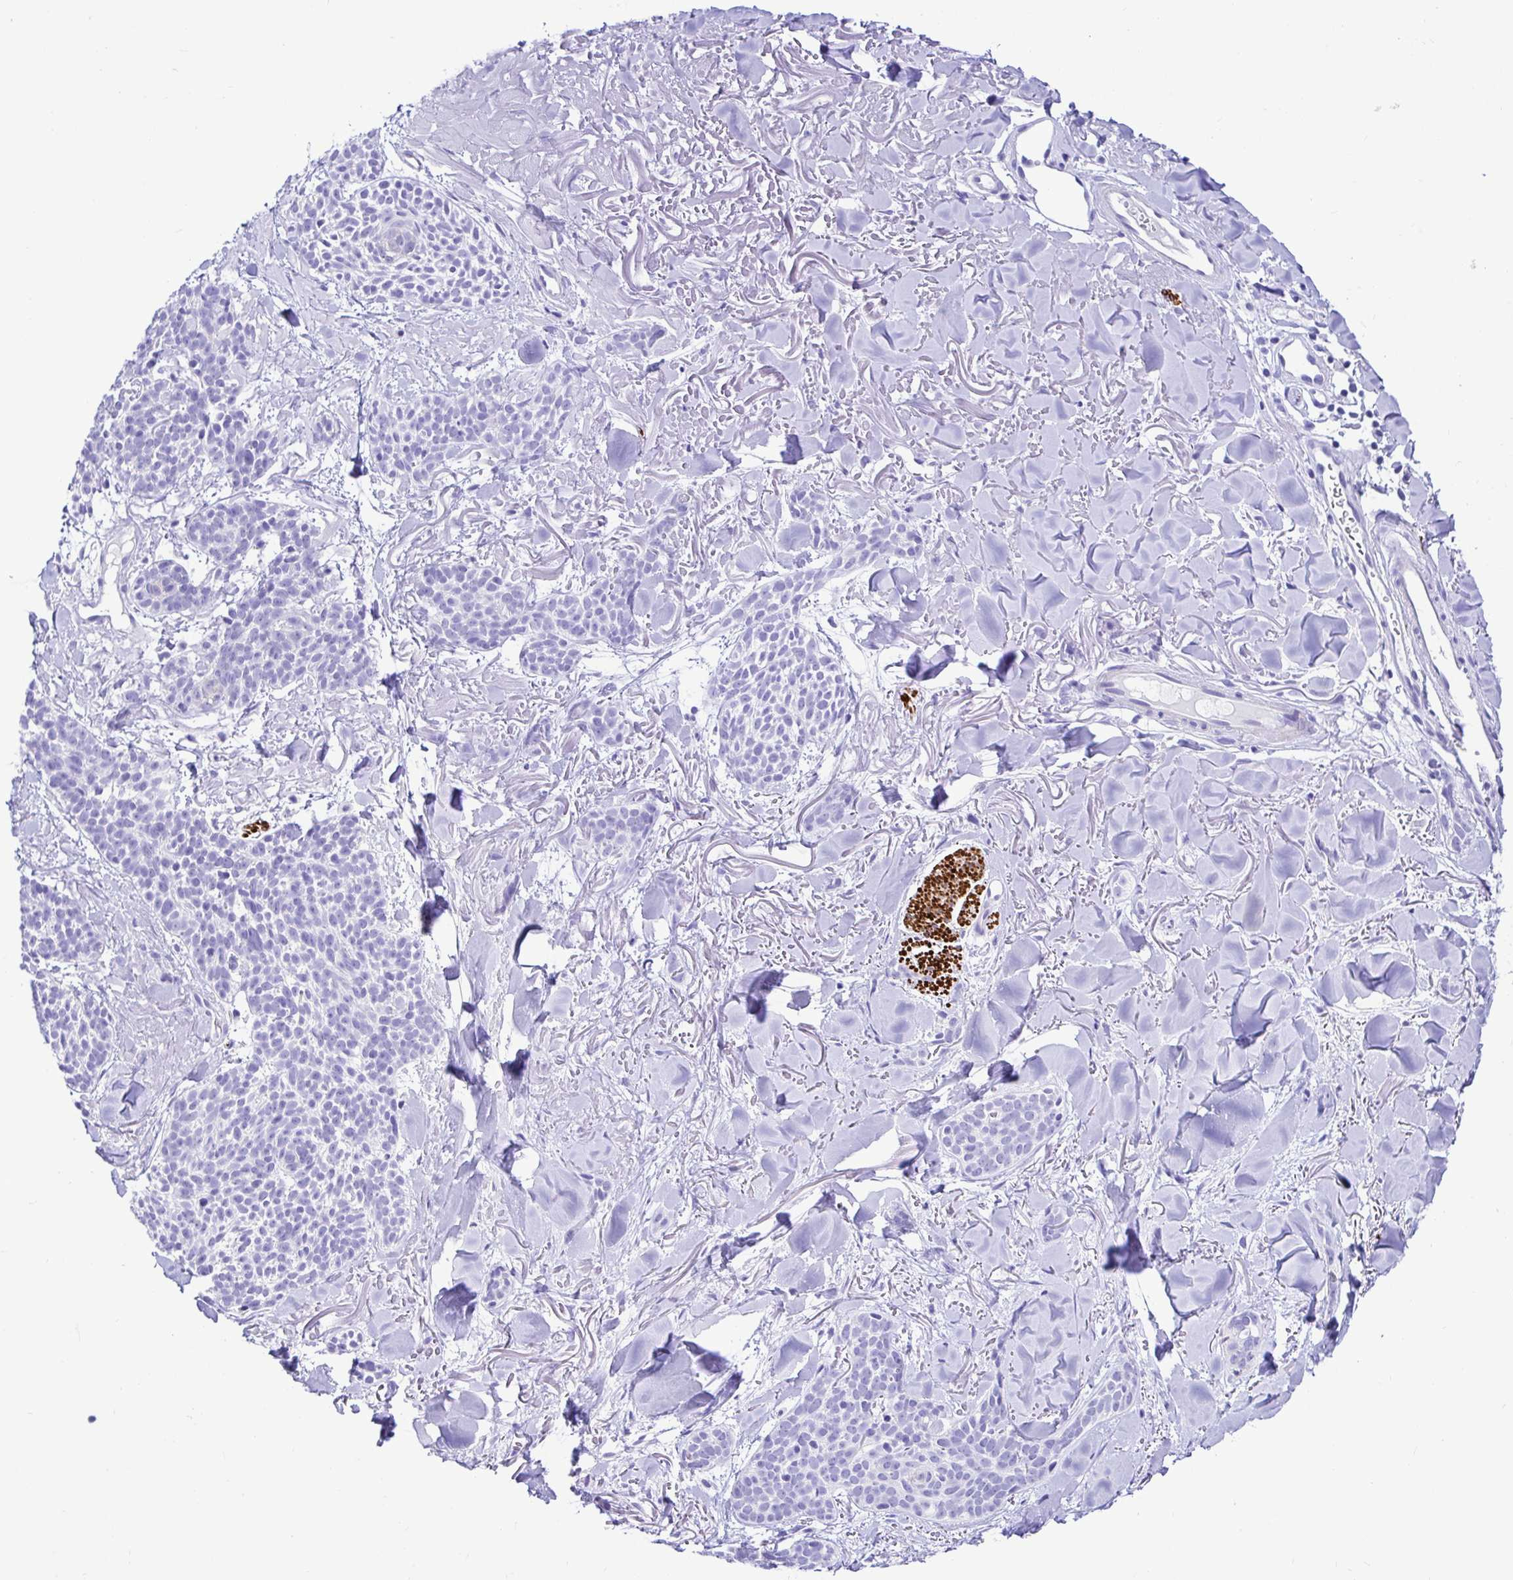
{"staining": {"intensity": "negative", "quantity": "none", "location": "none"}, "tissue": "skin cancer", "cell_type": "Tumor cells", "image_type": "cancer", "snomed": [{"axis": "morphology", "description": "Basal cell carcinoma"}, {"axis": "morphology", "description": "BCC, high aggressive"}, {"axis": "topography", "description": "Skin"}], "caption": "High power microscopy photomicrograph of an IHC micrograph of skin basal cell carcinoma, revealing no significant positivity in tumor cells.", "gene": "BACE2", "patient": {"sex": "female", "age": 86}}